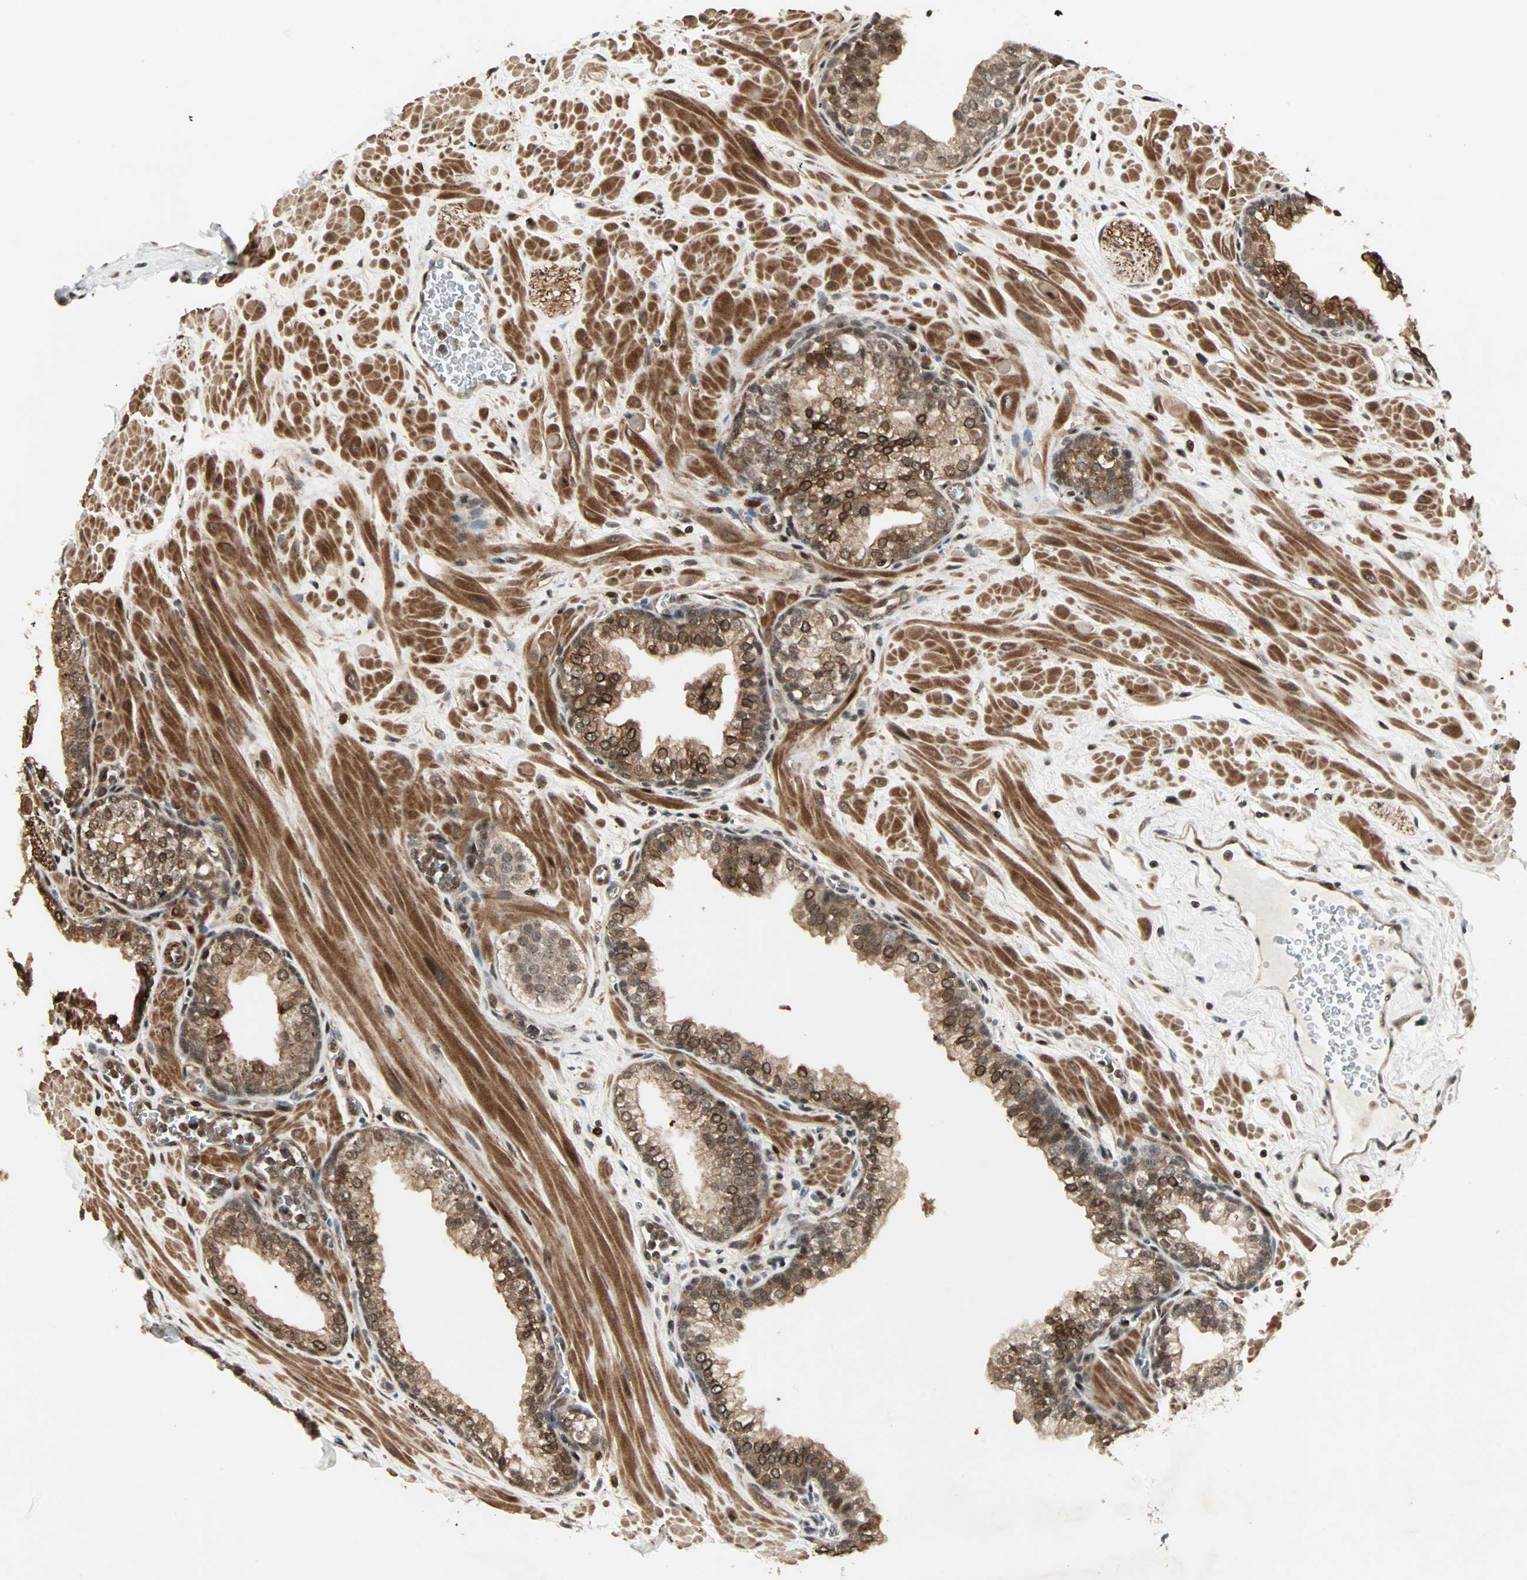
{"staining": {"intensity": "weak", "quantity": ">75%", "location": "cytoplasmic/membranous"}, "tissue": "prostate", "cell_type": "Glandular cells", "image_type": "normal", "snomed": [{"axis": "morphology", "description": "Normal tissue, NOS"}, {"axis": "topography", "description": "Prostate"}], "caption": "IHC image of benign human prostate stained for a protein (brown), which displays low levels of weak cytoplasmic/membranous positivity in approximately >75% of glandular cells.", "gene": "ZBED9", "patient": {"sex": "male", "age": 60}}